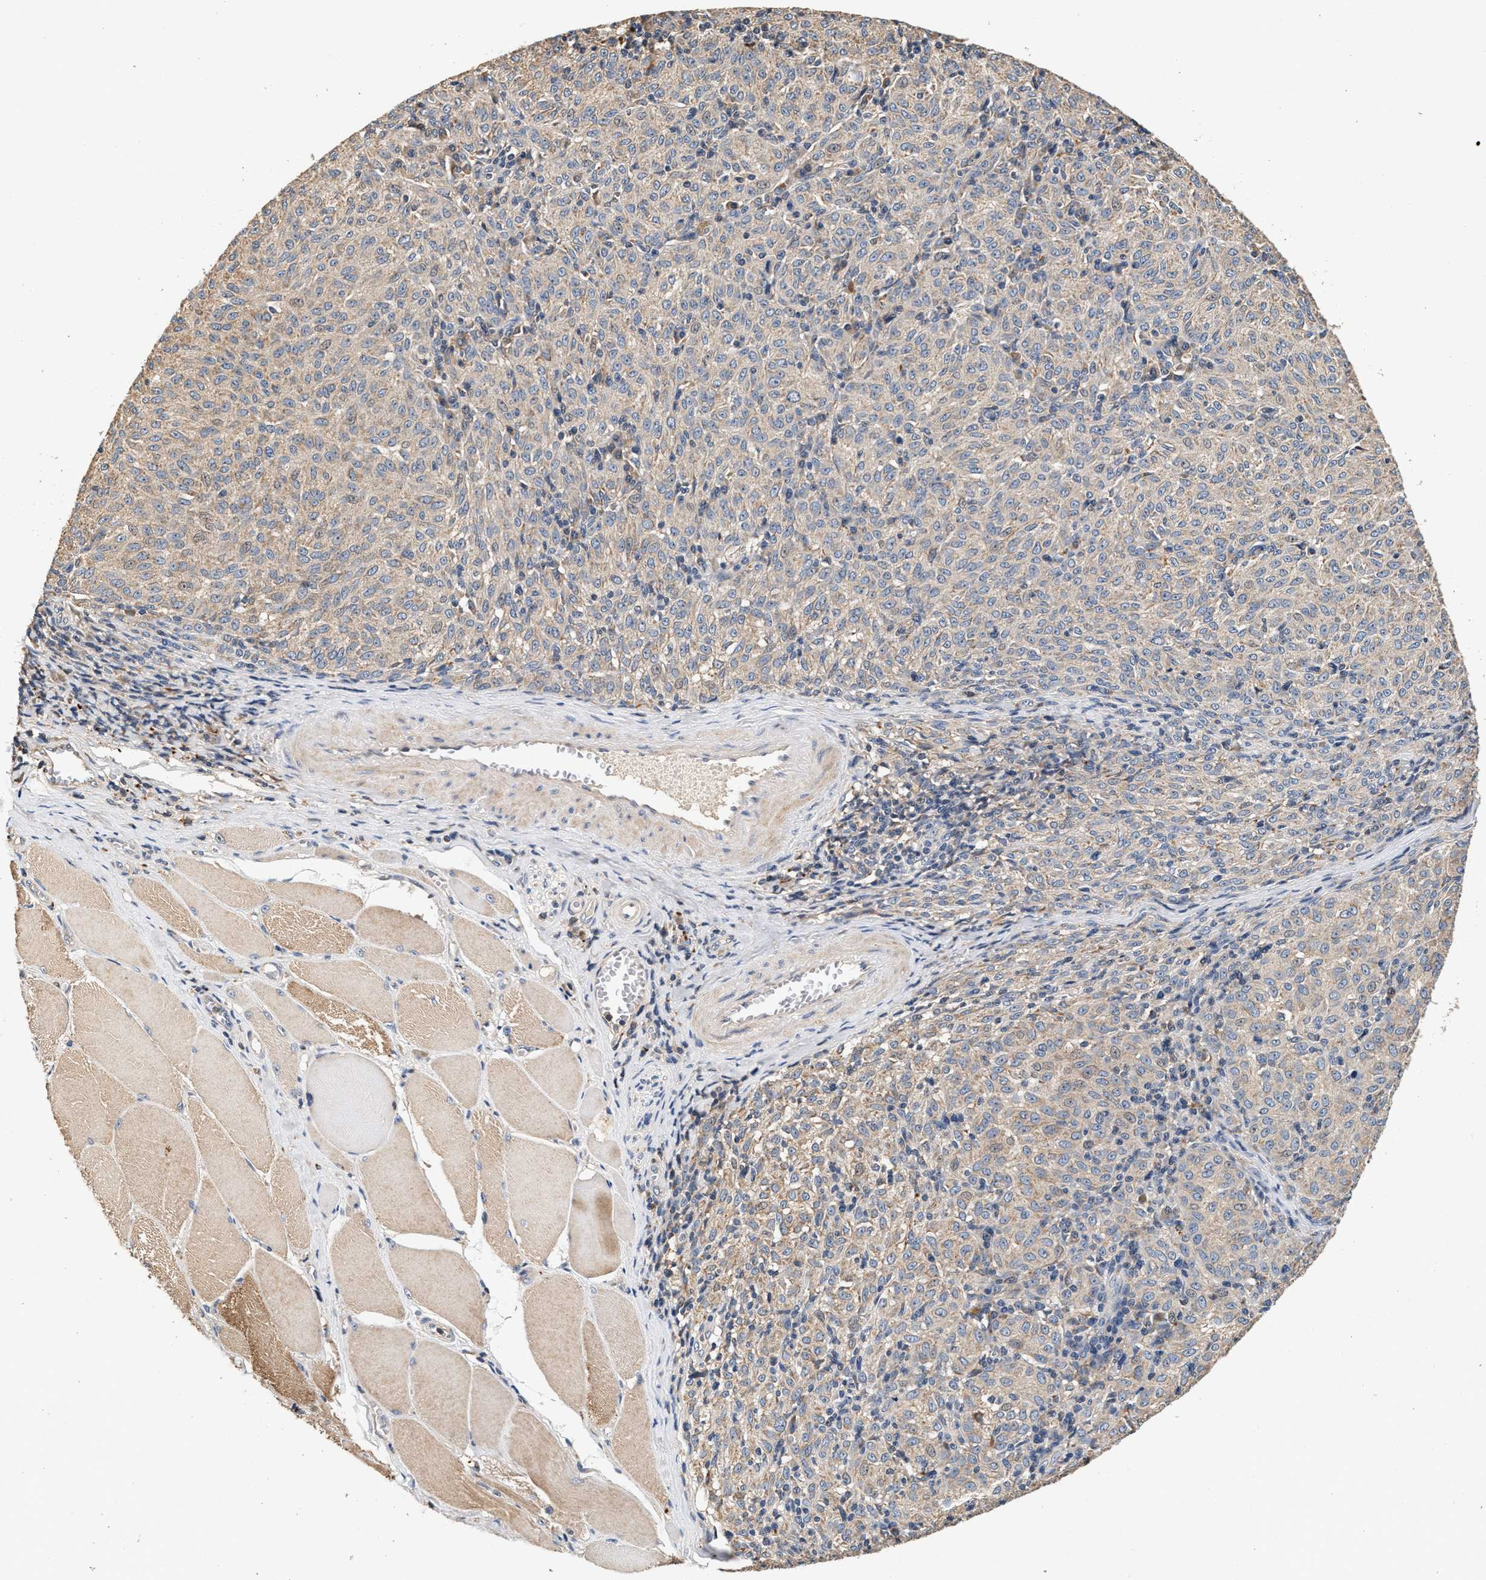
{"staining": {"intensity": "weak", "quantity": "25%-75%", "location": "cytoplasmic/membranous"}, "tissue": "melanoma", "cell_type": "Tumor cells", "image_type": "cancer", "snomed": [{"axis": "morphology", "description": "Malignant melanoma, NOS"}, {"axis": "topography", "description": "Skin"}], "caption": "A micrograph of malignant melanoma stained for a protein exhibits weak cytoplasmic/membranous brown staining in tumor cells. (DAB (3,3'-diaminobenzidine) IHC, brown staining for protein, blue staining for nuclei).", "gene": "PTGR3", "patient": {"sex": "female", "age": 72}}